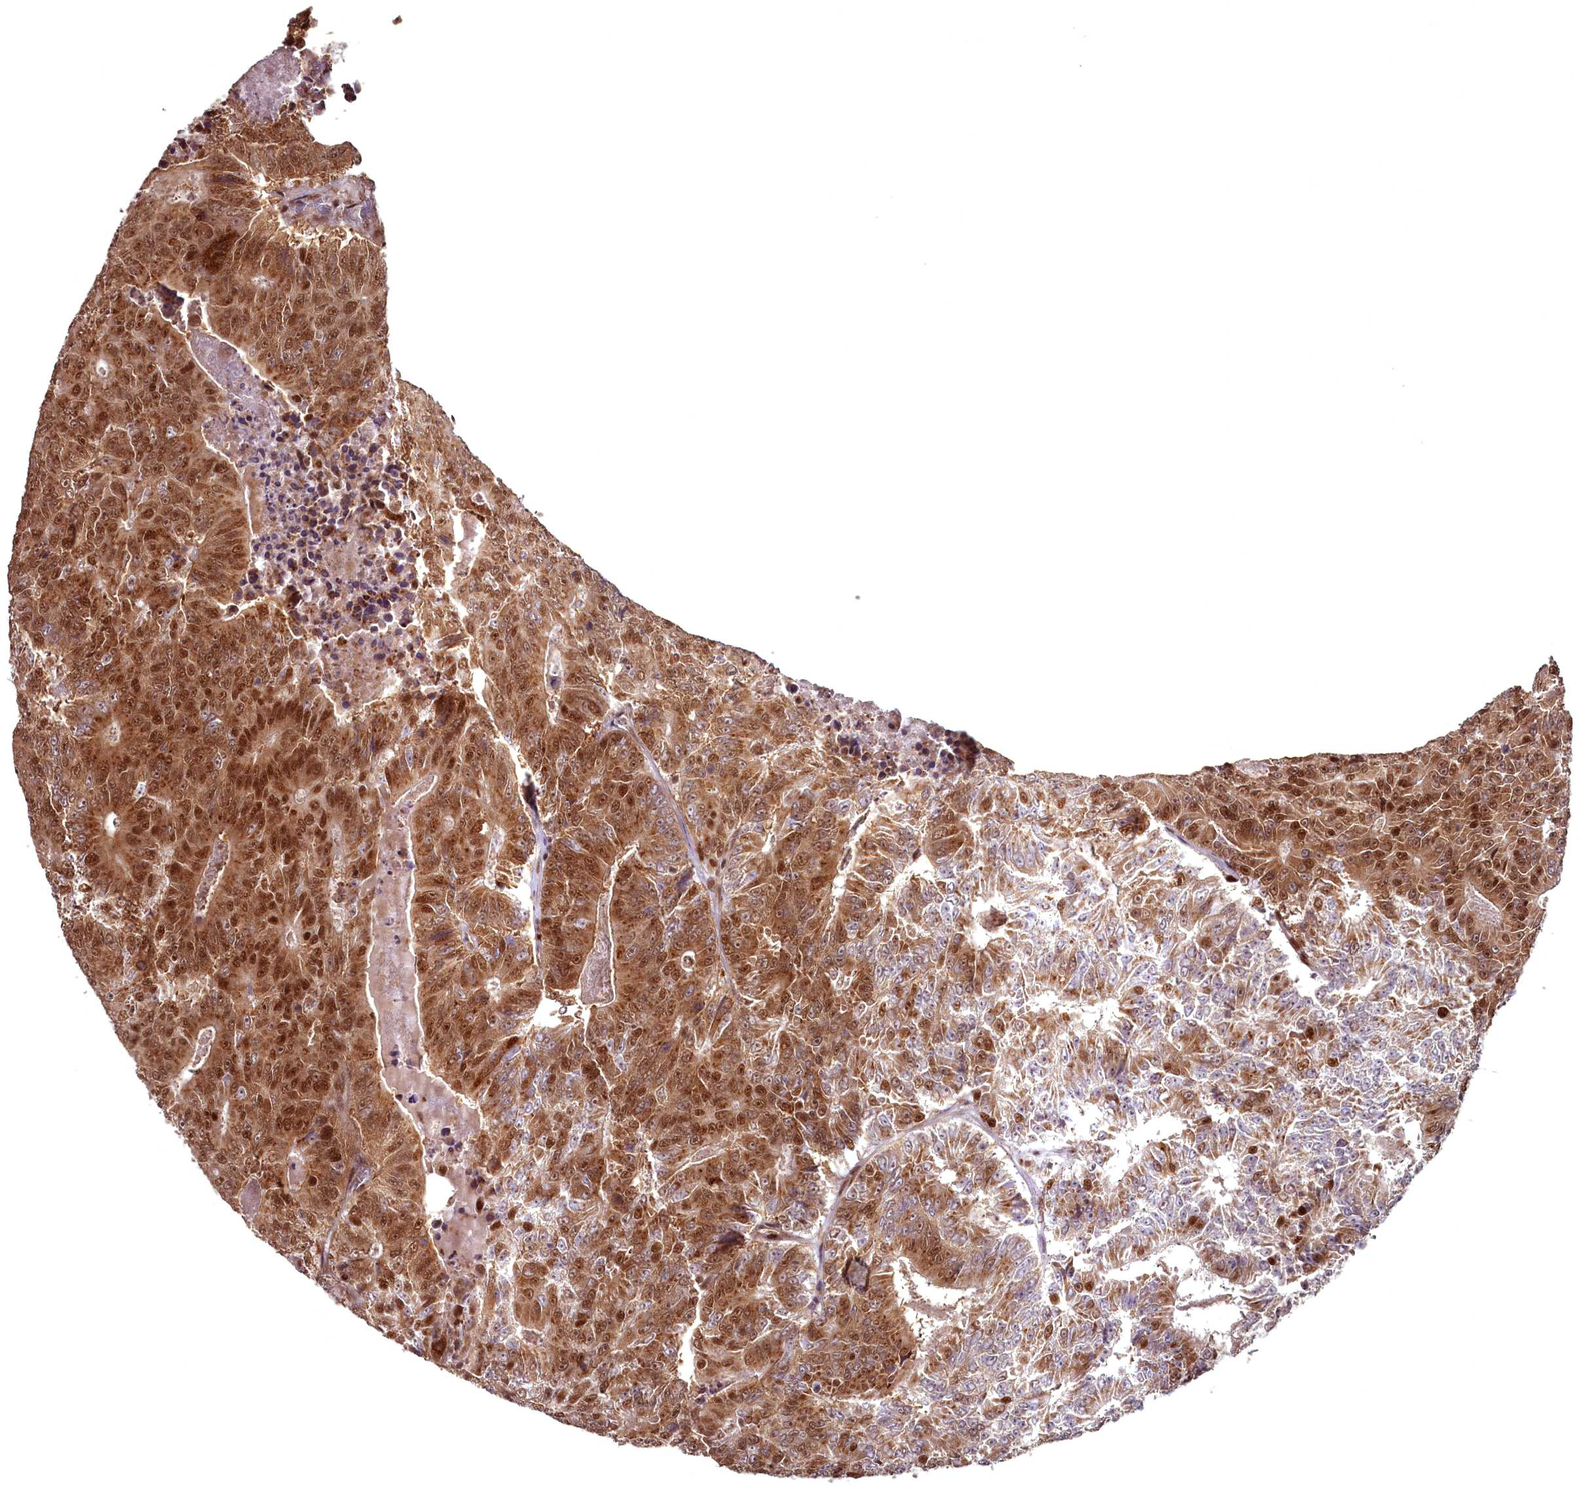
{"staining": {"intensity": "moderate", "quantity": ">75%", "location": "cytoplasmic/membranous,nuclear"}, "tissue": "colorectal cancer", "cell_type": "Tumor cells", "image_type": "cancer", "snomed": [{"axis": "morphology", "description": "Adenocarcinoma, NOS"}, {"axis": "topography", "description": "Colon"}], "caption": "The immunohistochemical stain labels moderate cytoplasmic/membranous and nuclear positivity in tumor cells of colorectal cancer tissue.", "gene": "CEP83", "patient": {"sex": "male", "age": 83}}